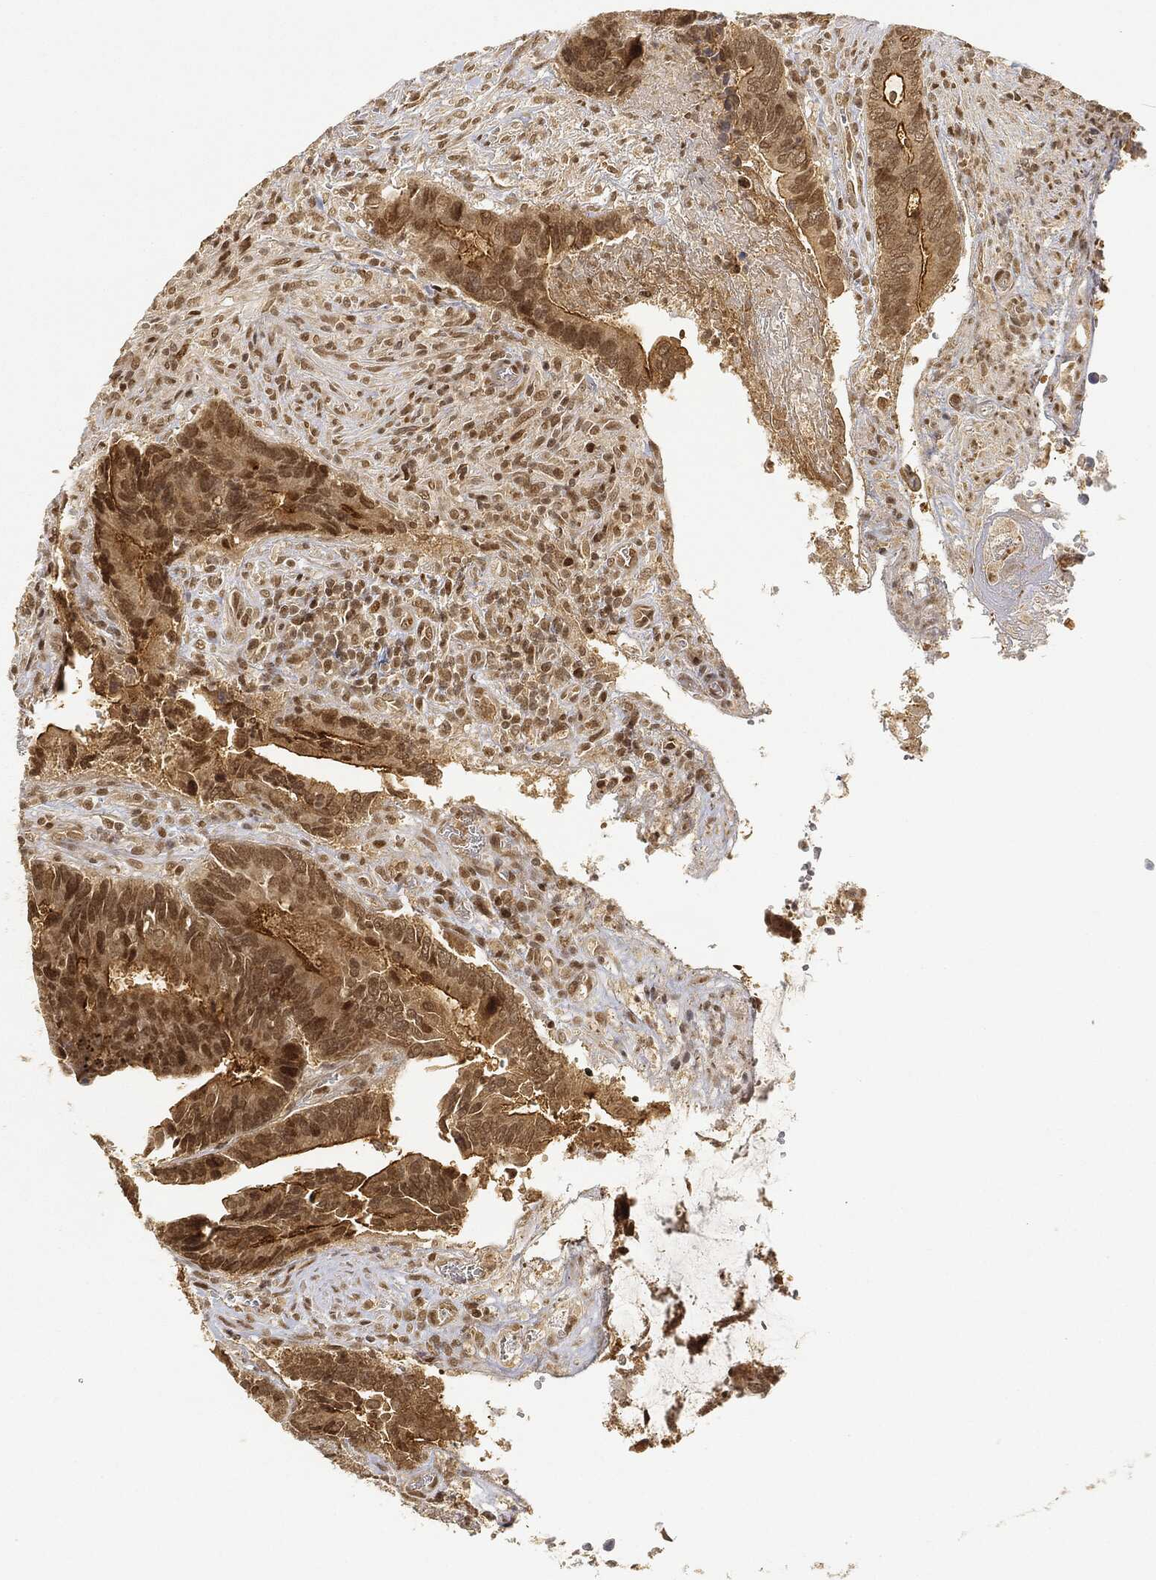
{"staining": {"intensity": "strong", "quantity": "<25%", "location": "nuclear"}, "tissue": "colorectal cancer", "cell_type": "Tumor cells", "image_type": "cancer", "snomed": [{"axis": "morphology", "description": "Adenocarcinoma, NOS"}, {"axis": "topography", "description": "Colon"}], "caption": "Approximately <25% of tumor cells in colorectal adenocarcinoma display strong nuclear protein staining as visualized by brown immunohistochemical staining.", "gene": "CIB1", "patient": {"sex": "male", "age": 75}}